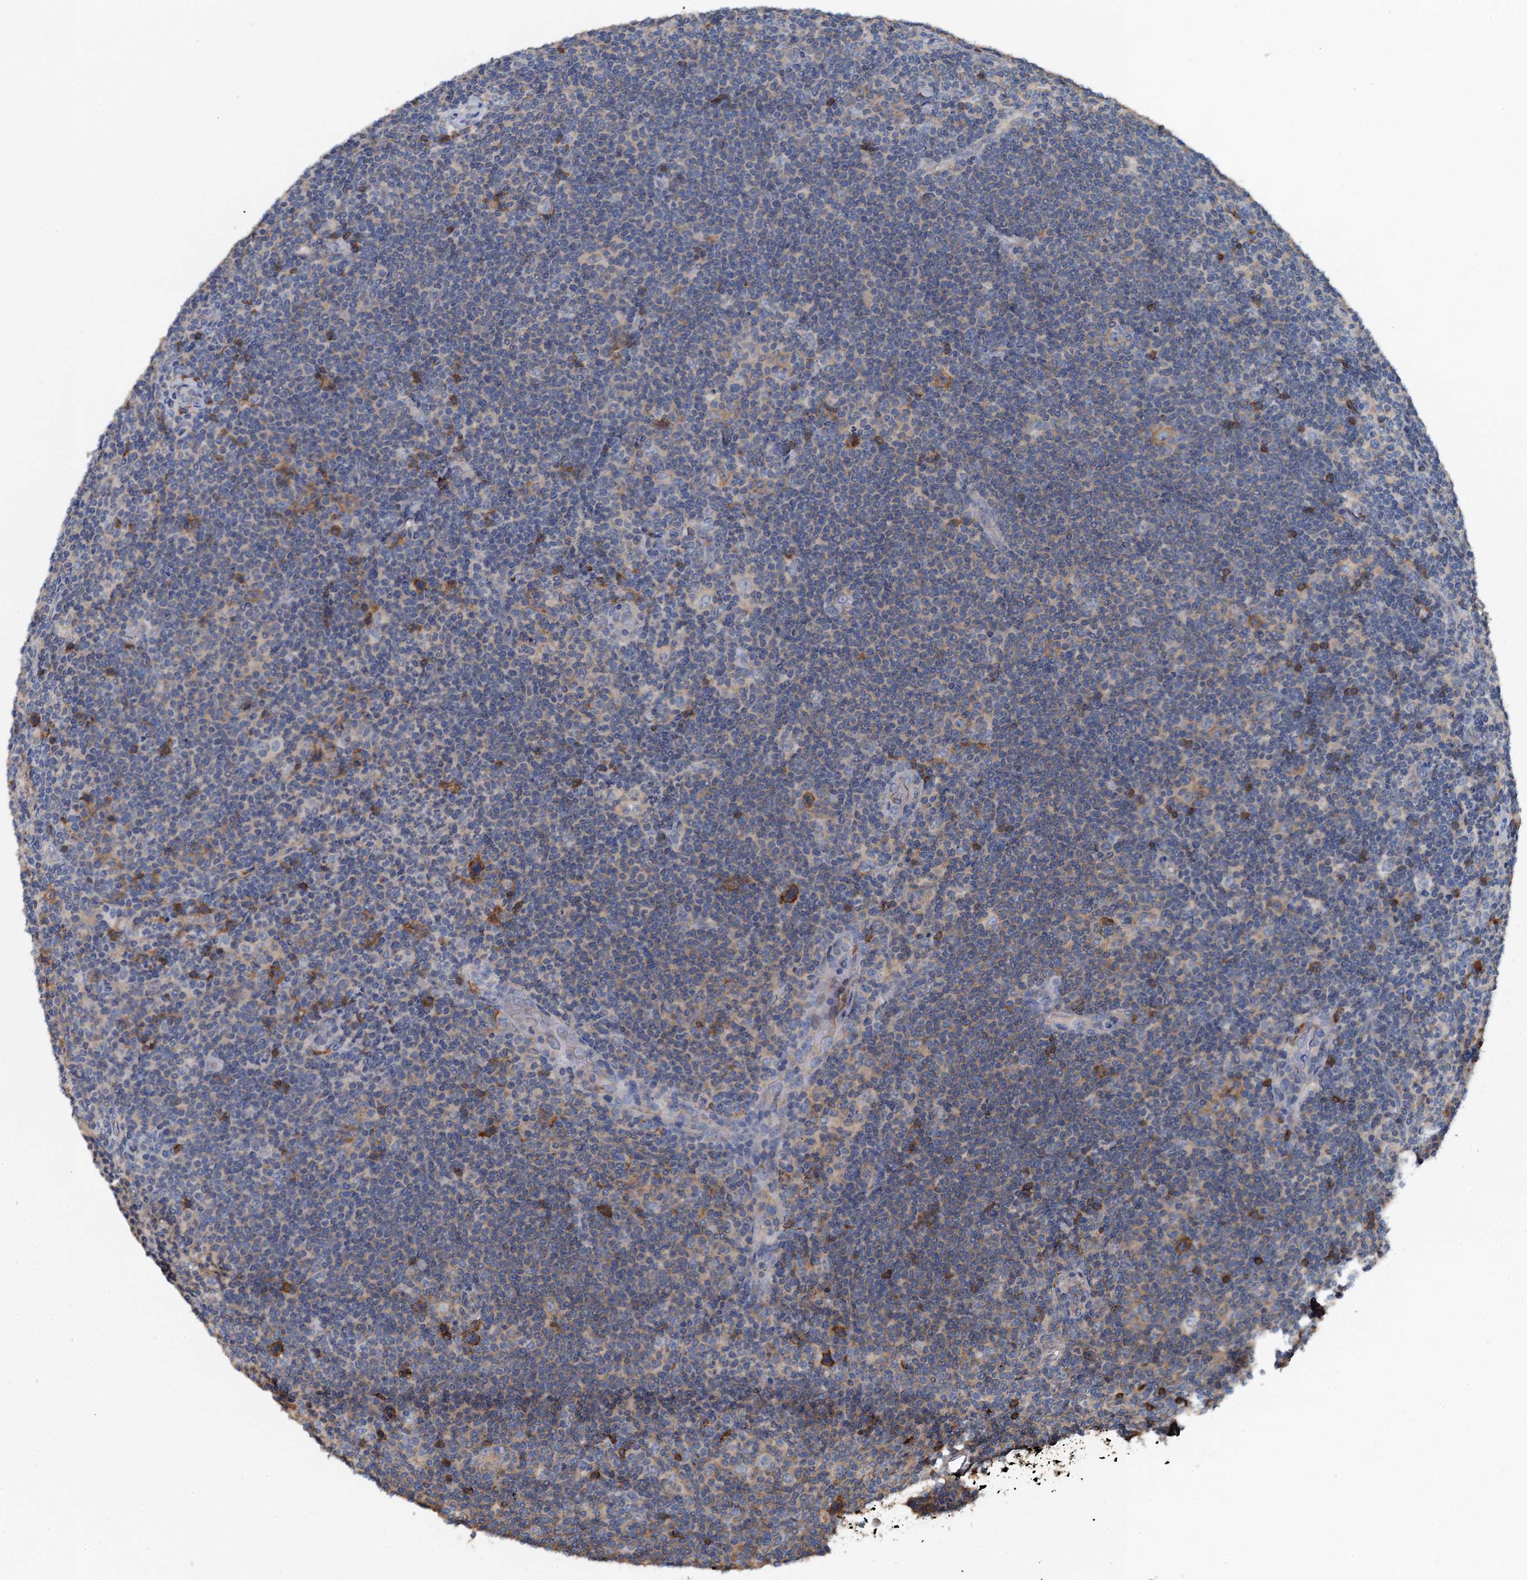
{"staining": {"intensity": "moderate", "quantity": ">75%", "location": "cytoplasmic/membranous"}, "tissue": "lymphoma", "cell_type": "Tumor cells", "image_type": "cancer", "snomed": [{"axis": "morphology", "description": "Hodgkin's disease, NOS"}, {"axis": "topography", "description": "Lymph node"}], "caption": "High-magnification brightfield microscopy of lymphoma stained with DAB (brown) and counterstained with hematoxylin (blue). tumor cells exhibit moderate cytoplasmic/membranous positivity is seen in about>75% of cells. (DAB IHC with brightfield microscopy, high magnification).", "gene": "LSM14B", "patient": {"sex": "female", "age": 57}}